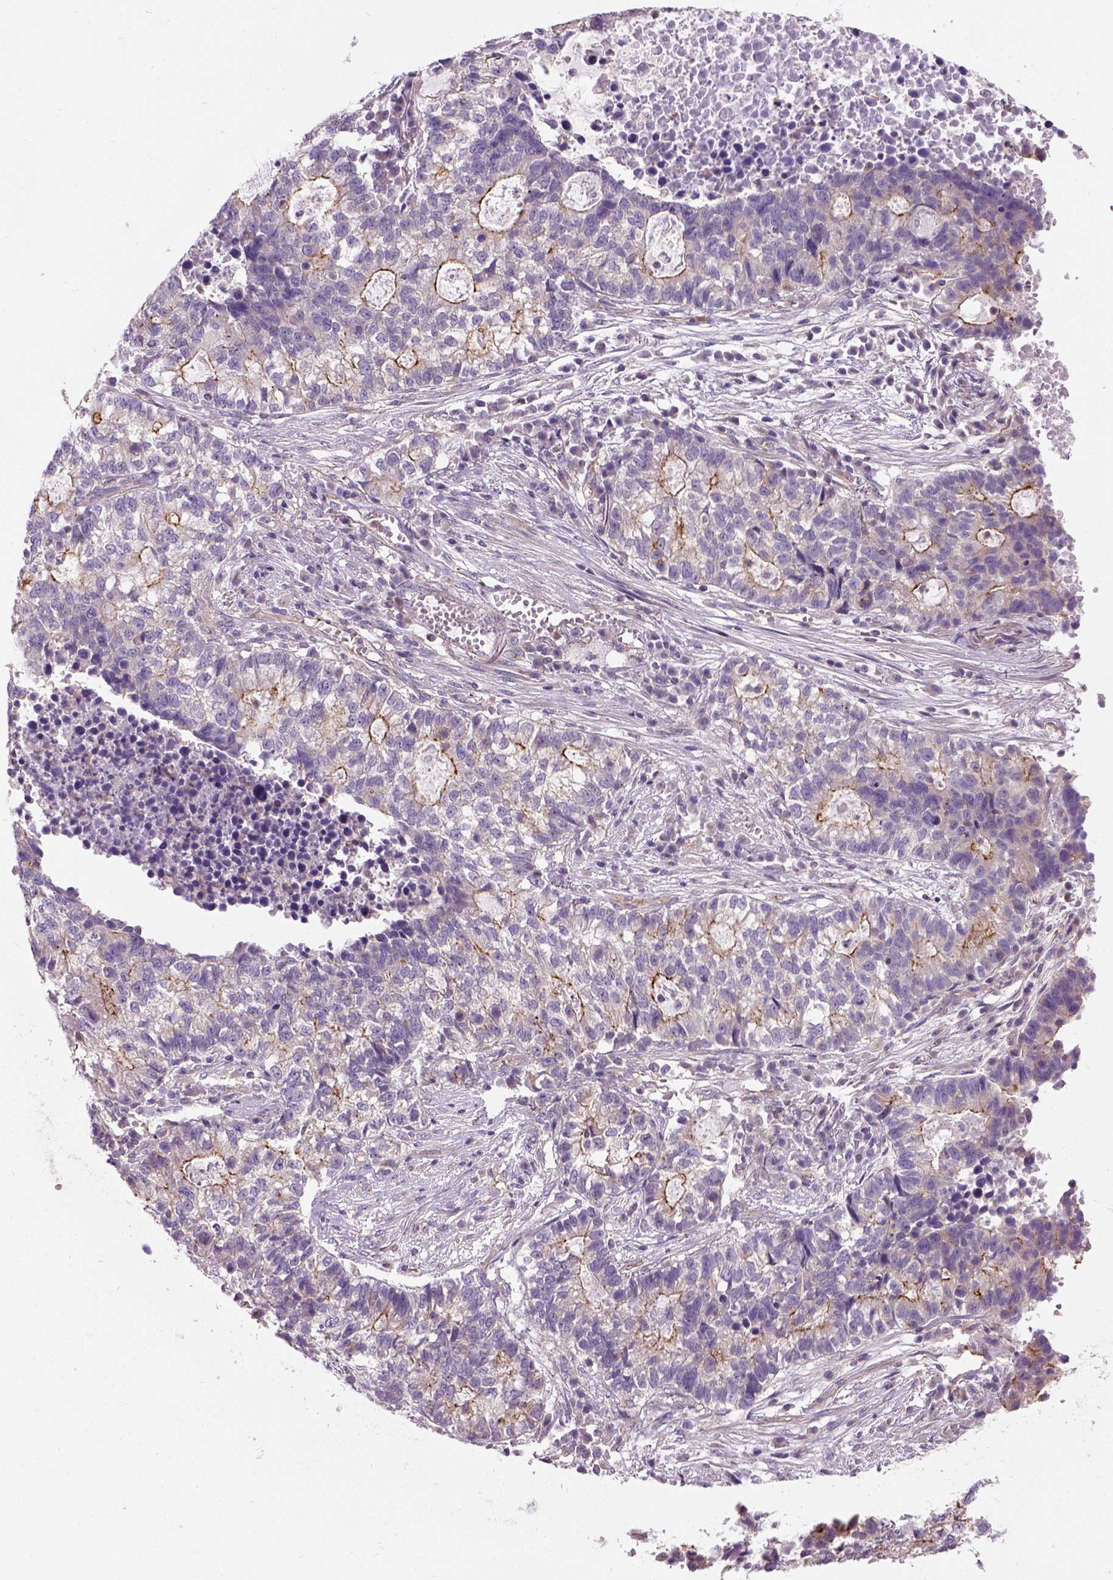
{"staining": {"intensity": "moderate", "quantity": "<25%", "location": "cytoplasmic/membranous"}, "tissue": "lung cancer", "cell_type": "Tumor cells", "image_type": "cancer", "snomed": [{"axis": "morphology", "description": "Adenocarcinoma, NOS"}, {"axis": "topography", "description": "Lung"}], "caption": "This image shows immunohistochemistry staining of human lung cancer (adenocarcinoma), with low moderate cytoplasmic/membranous positivity in about <25% of tumor cells.", "gene": "CRACR2A", "patient": {"sex": "male", "age": 57}}